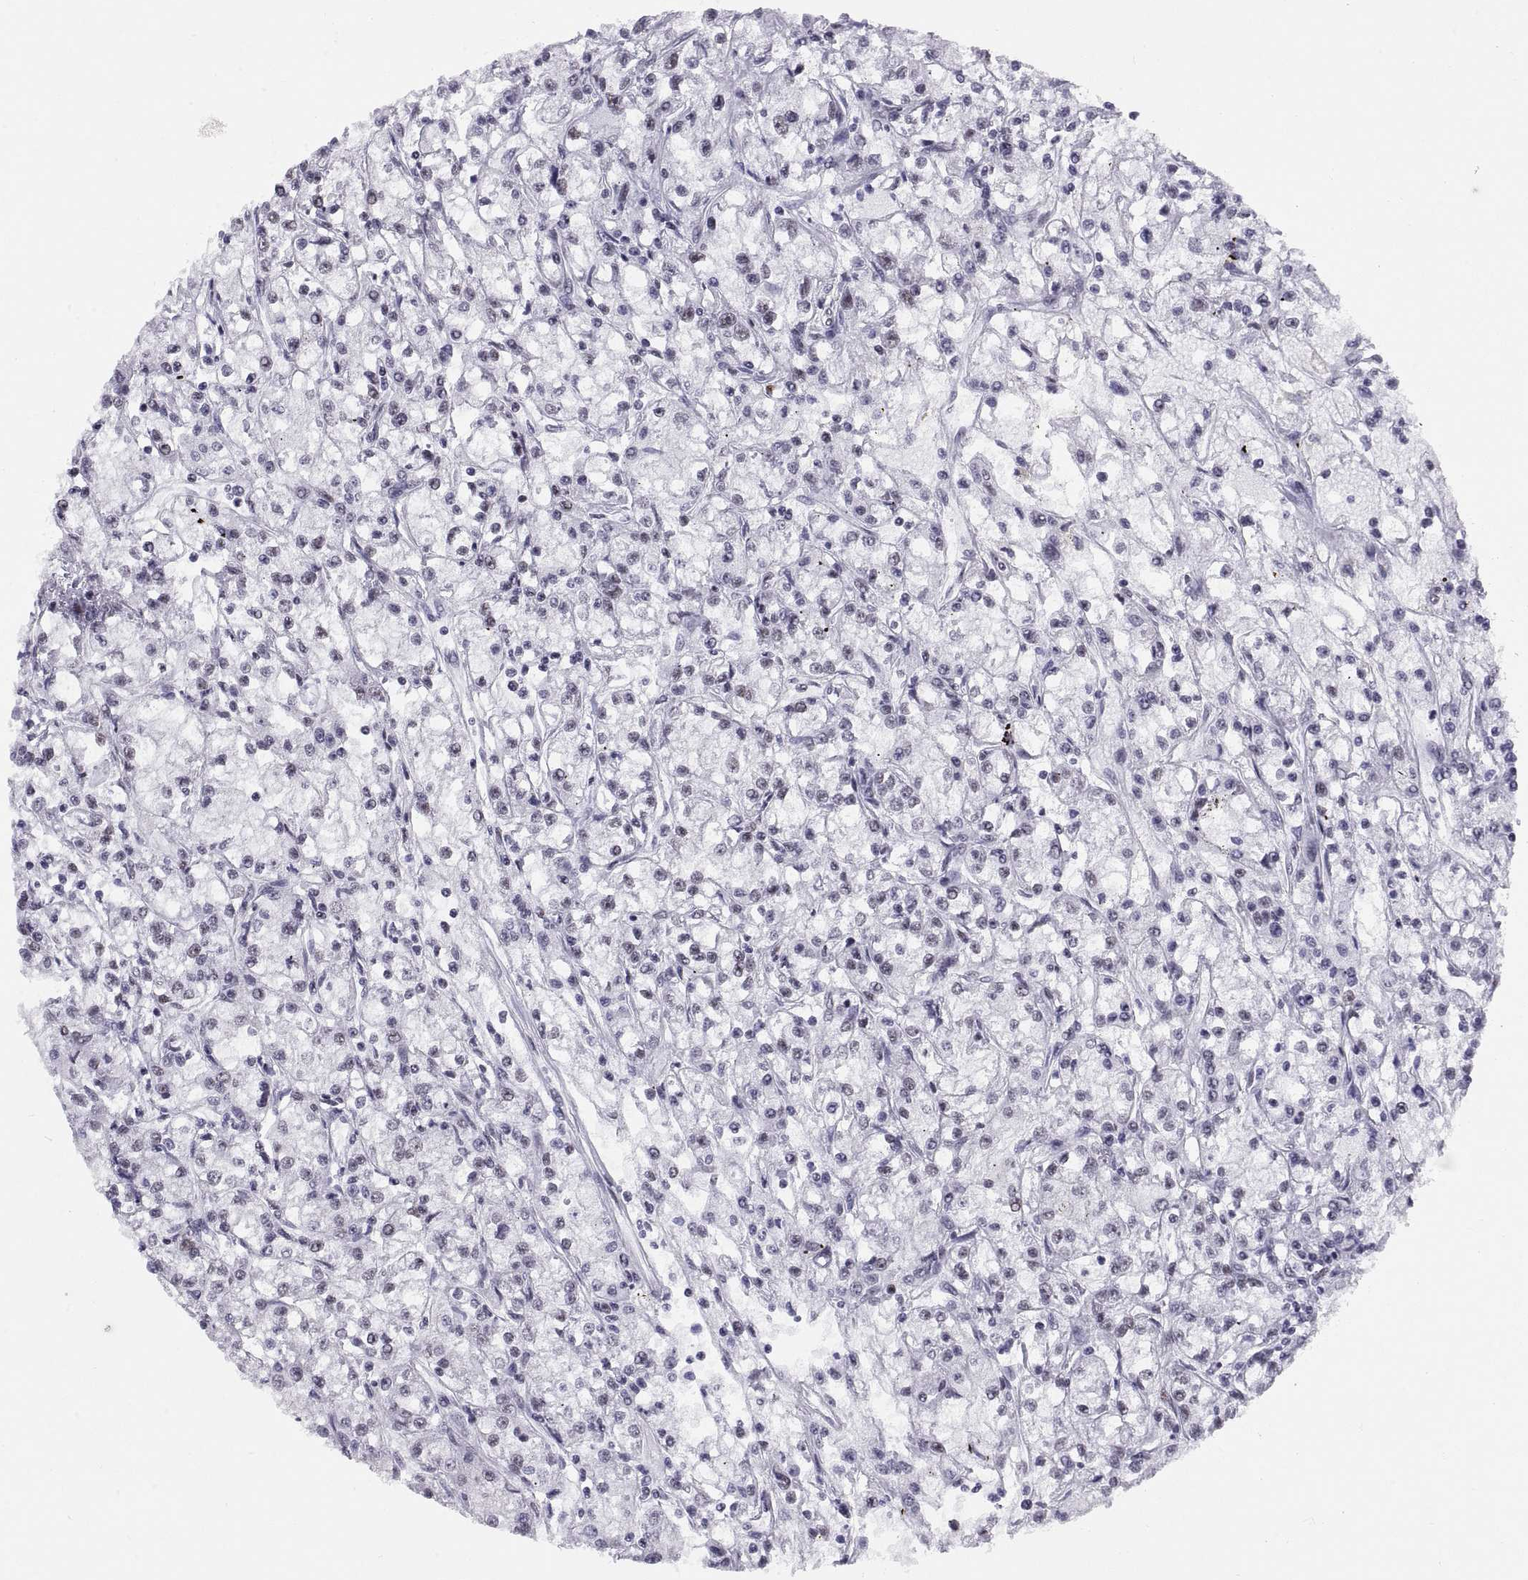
{"staining": {"intensity": "negative", "quantity": "none", "location": "none"}, "tissue": "renal cancer", "cell_type": "Tumor cells", "image_type": "cancer", "snomed": [{"axis": "morphology", "description": "Adenocarcinoma, NOS"}, {"axis": "topography", "description": "Kidney"}], "caption": "This is an immunohistochemistry image of renal cancer (adenocarcinoma). There is no positivity in tumor cells.", "gene": "NEUROD6", "patient": {"sex": "female", "age": 59}}